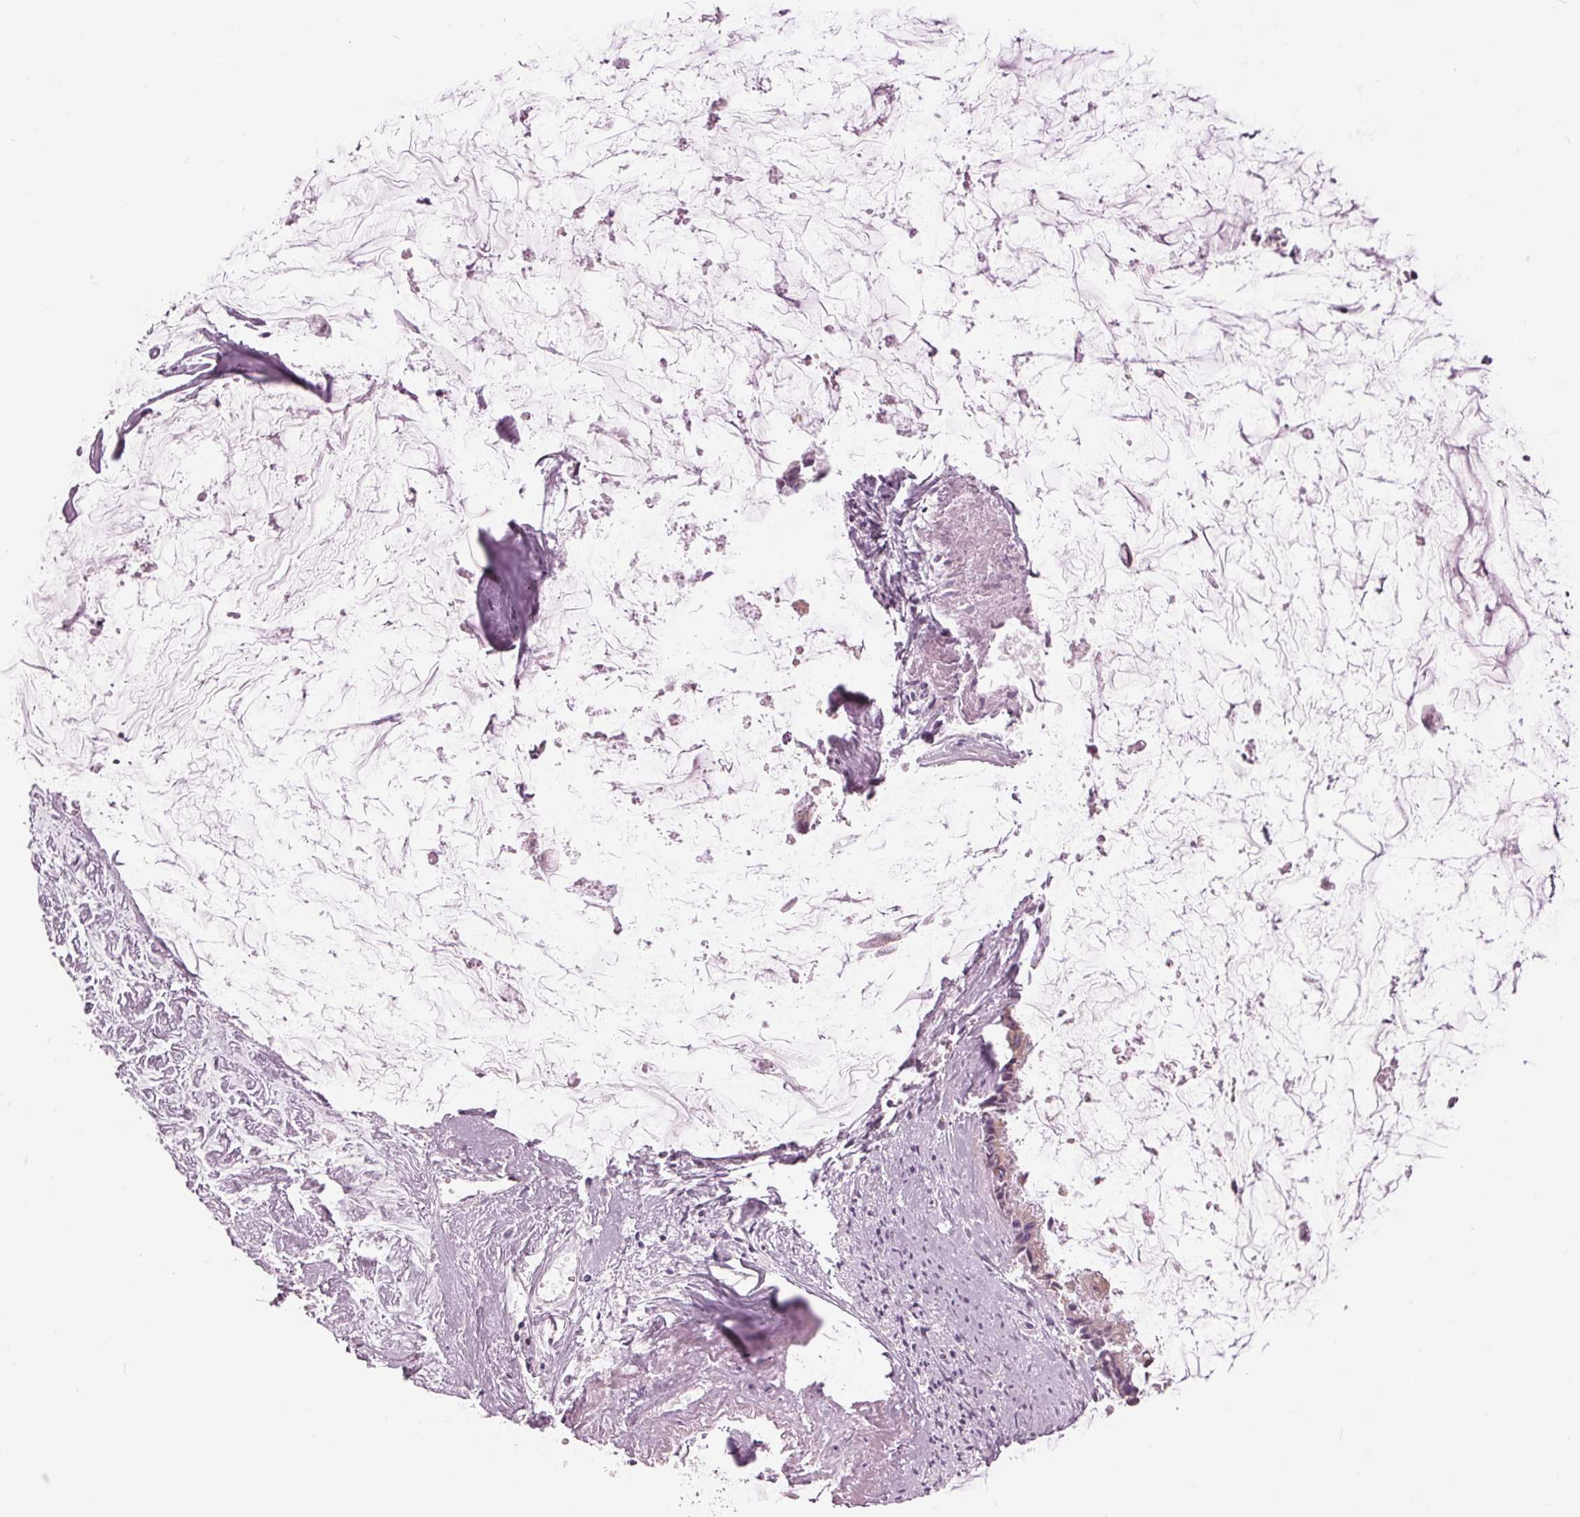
{"staining": {"intensity": "weak", "quantity": "<25%", "location": "cytoplasmic/membranous"}, "tissue": "ovarian cancer", "cell_type": "Tumor cells", "image_type": "cancer", "snomed": [{"axis": "morphology", "description": "Cystadenocarcinoma, mucinous, NOS"}, {"axis": "topography", "description": "Ovary"}], "caption": "Tumor cells show no significant protein staining in ovarian cancer (mucinous cystadenocarcinoma).", "gene": "SAMD4A", "patient": {"sex": "female", "age": 90}}